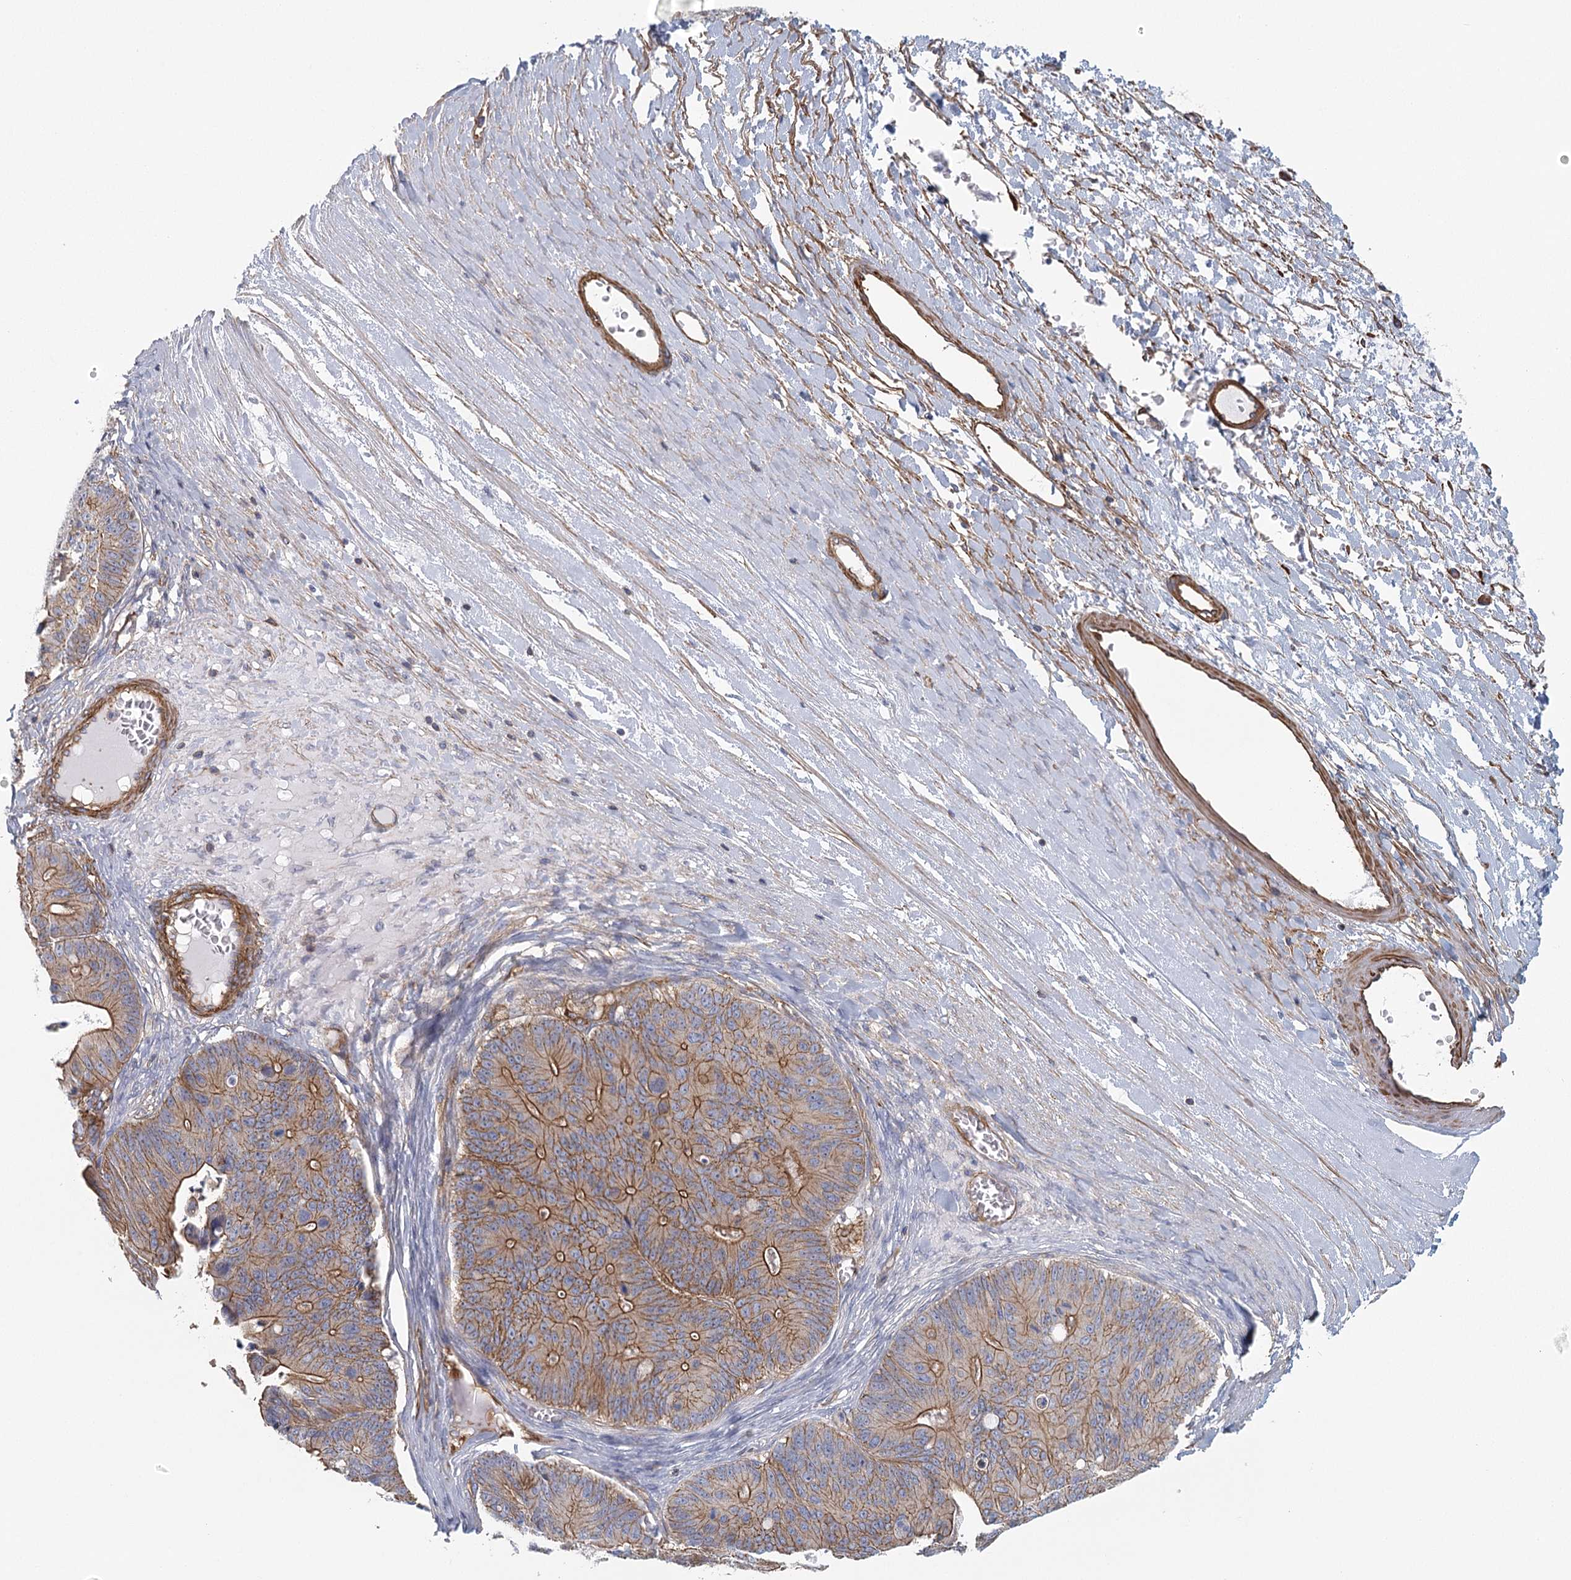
{"staining": {"intensity": "moderate", "quantity": ">75%", "location": "cytoplasmic/membranous"}, "tissue": "ovarian cancer", "cell_type": "Tumor cells", "image_type": "cancer", "snomed": [{"axis": "morphology", "description": "Cystadenocarcinoma, mucinous, NOS"}, {"axis": "topography", "description": "Ovary"}], "caption": "A histopathology image of human ovarian cancer stained for a protein demonstrates moderate cytoplasmic/membranous brown staining in tumor cells.", "gene": "IFT46", "patient": {"sex": "female", "age": 37}}